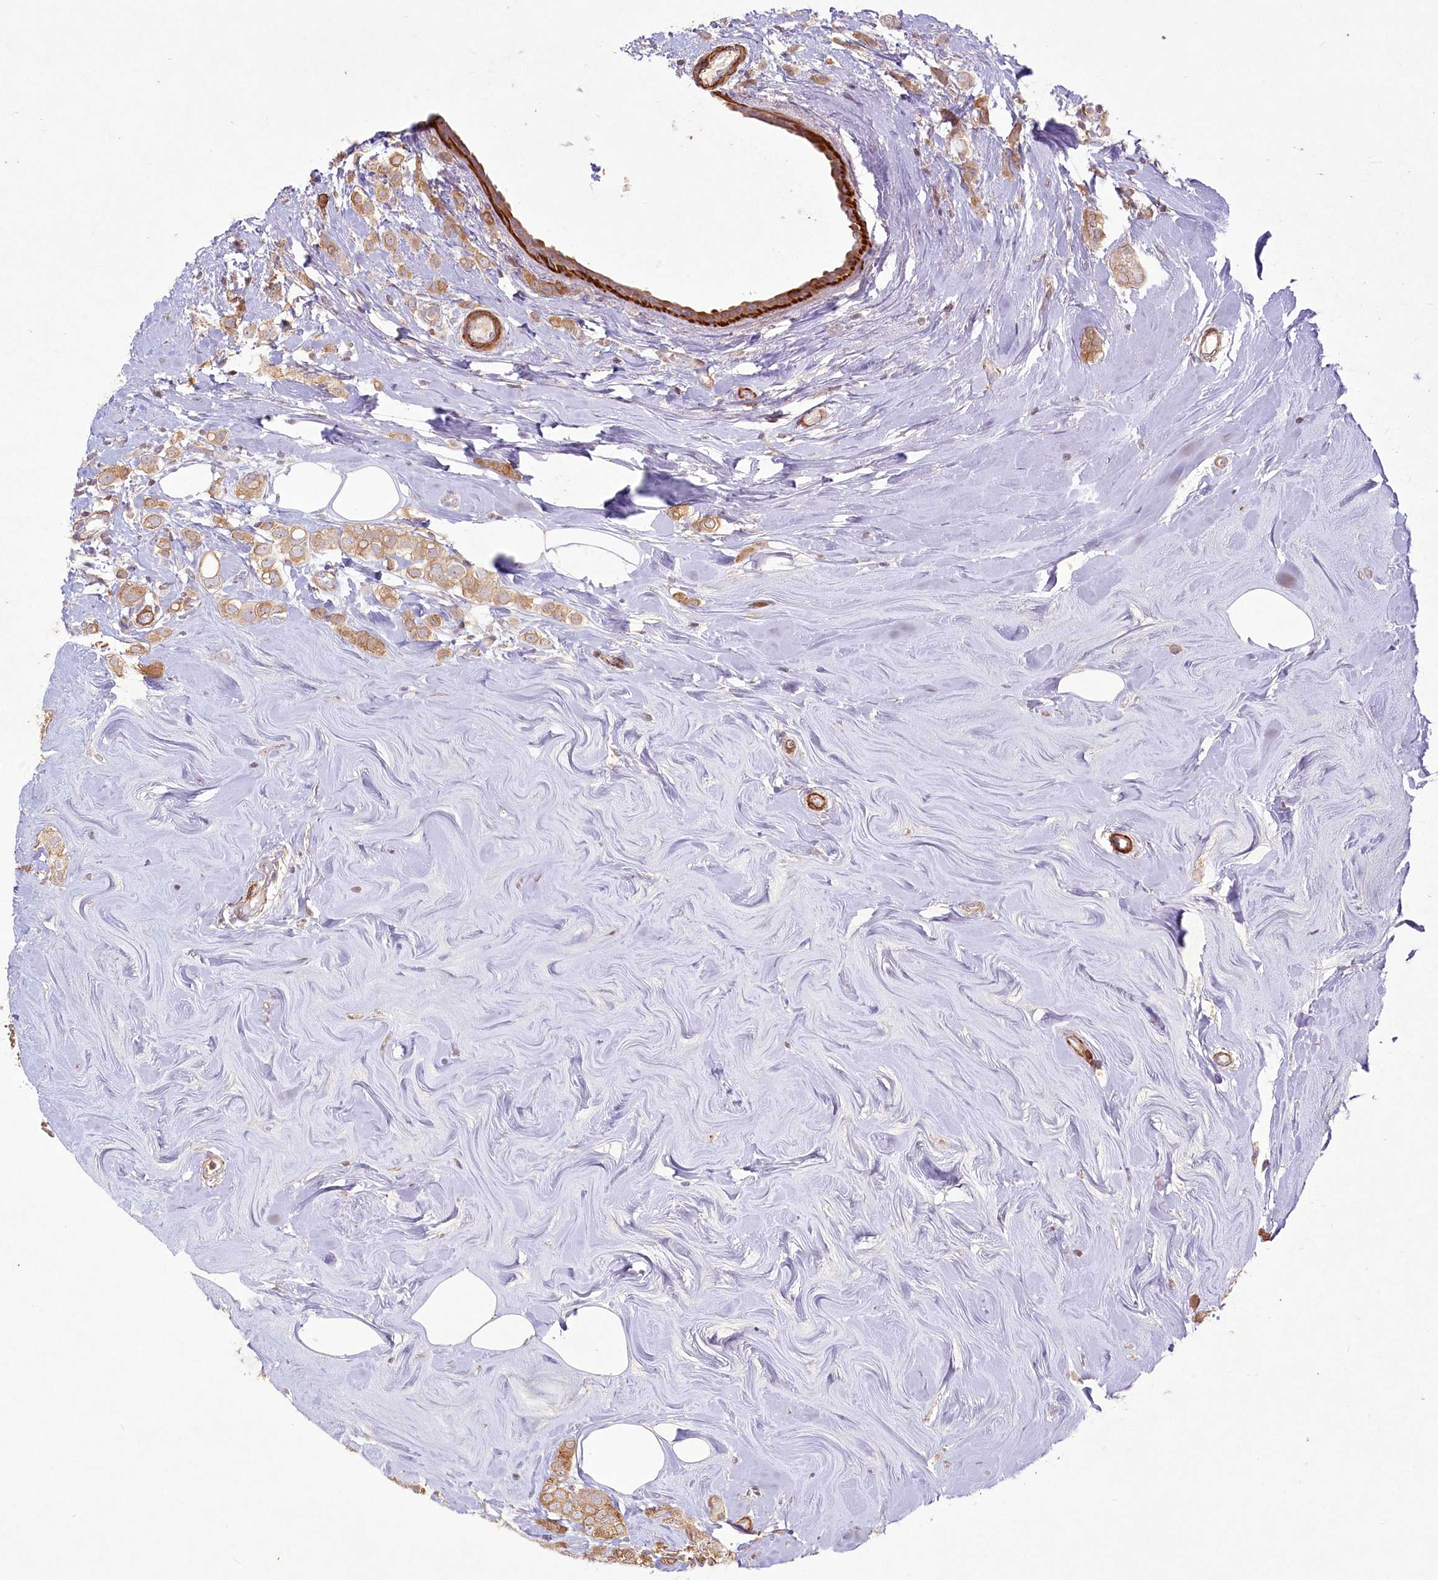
{"staining": {"intensity": "moderate", "quantity": "25%-75%", "location": "cytoplasmic/membranous"}, "tissue": "breast cancer", "cell_type": "Tumor cells", "image_type": "cancer", "snomed": [{"axis": "morphology", "description": "Lobular carcinoma"}, {"axis": "topography", "description": "Breast"}], "caption": "Immunohistochemistry (DAB (3,3'-diaminobenzidine)) staining of human breast lobular carcinoma exhibits moderate cytoplasmic/membranous protein expression in approximately 25%-75% of tumor cells.", "gene": "INPP4B", "patient": {"sex": "female", "age": 47}}